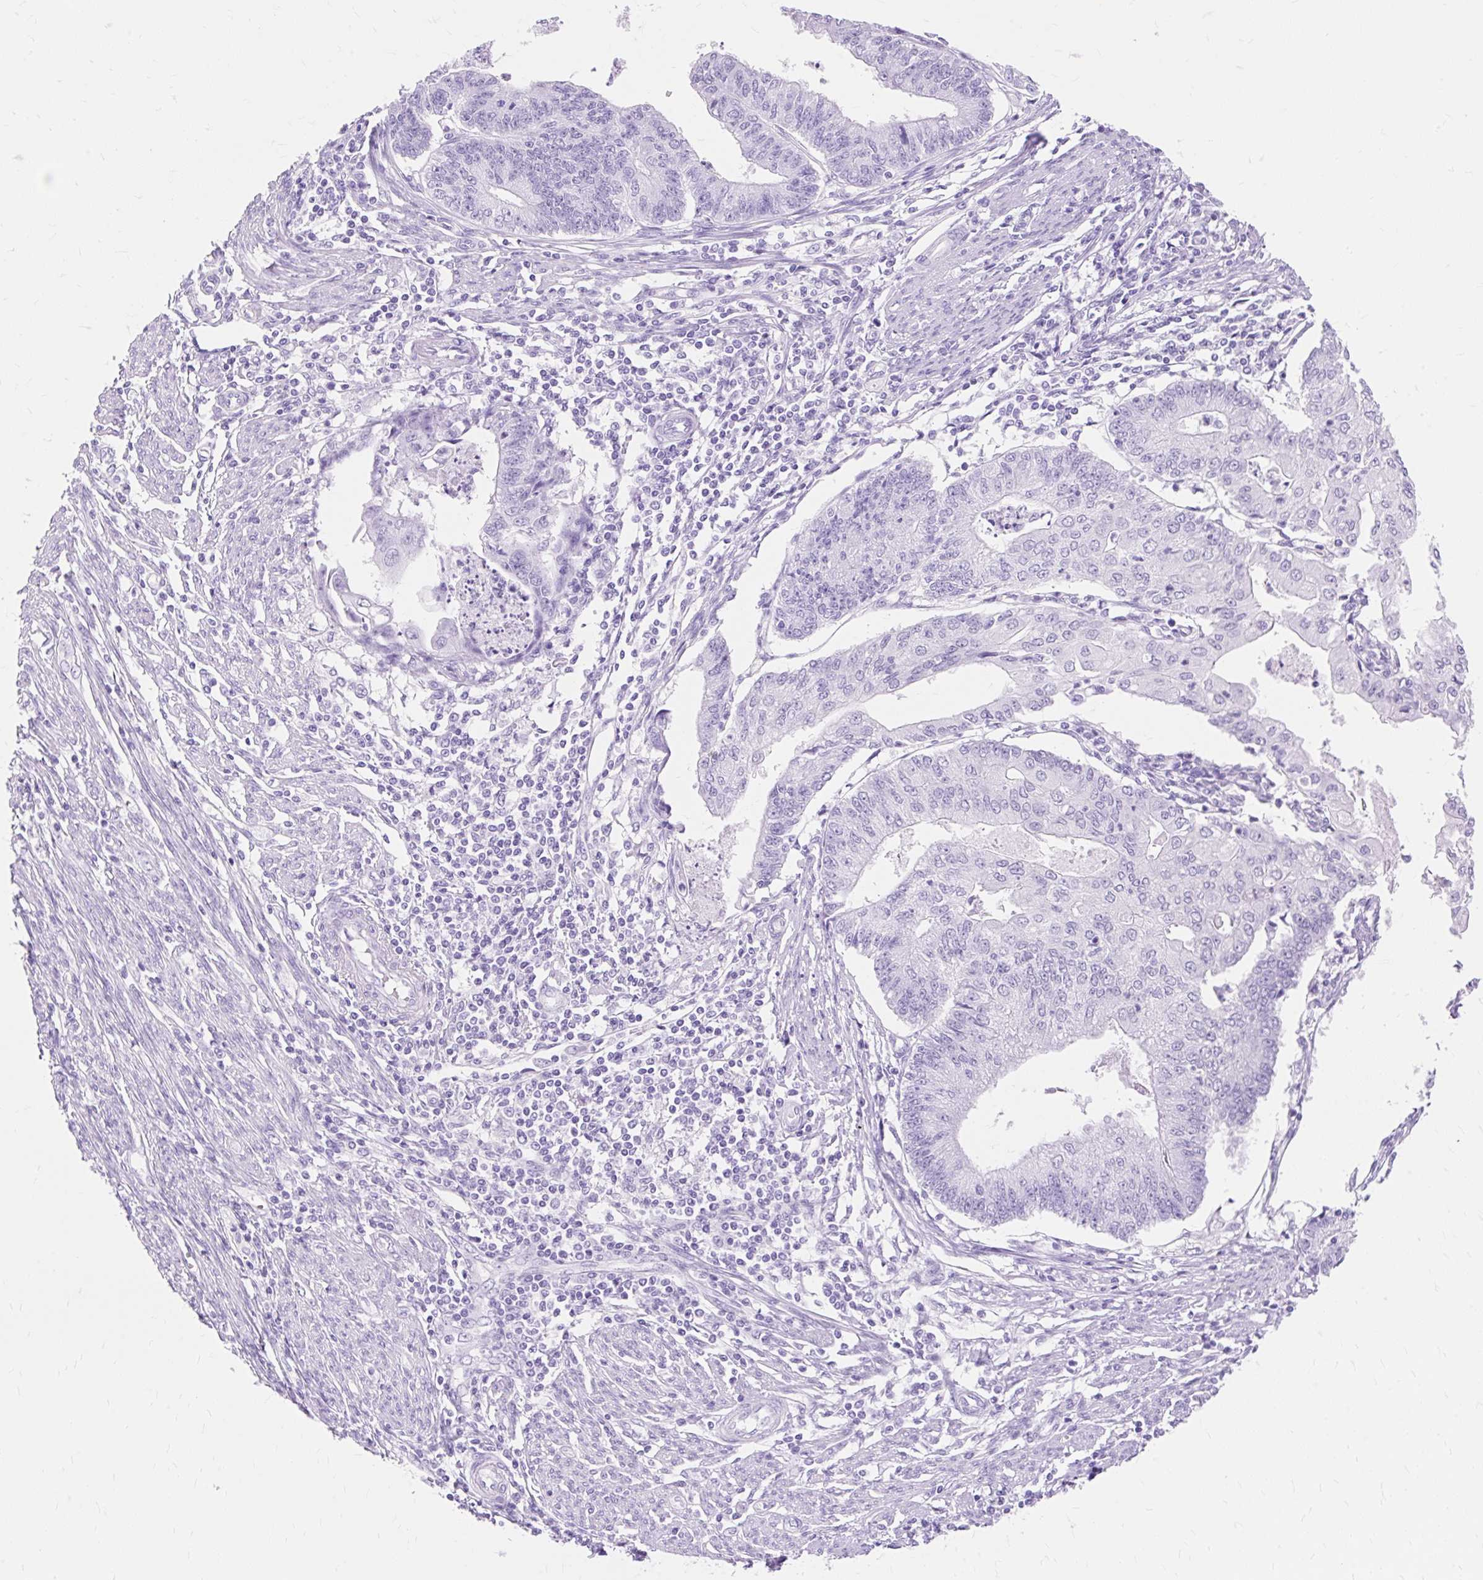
{"staining": {"intensity": "negative", "quantity": "none", "location": "none"}, "tissue": "endometrial cancer", "cell_type": "Tumor cells", "image_type": "cancer", "snomed": [{"axis": "morphology", "description": "Adenocarcinoma, NOS"}, {"axis": "topography", "description": "Endometrium"}], "caption": "Immunohistochemistry of endometrial cancer demonstrates no expression in tumor cells.", "gene": "MBP", "patient": {"sex": "female", "age": 56}}